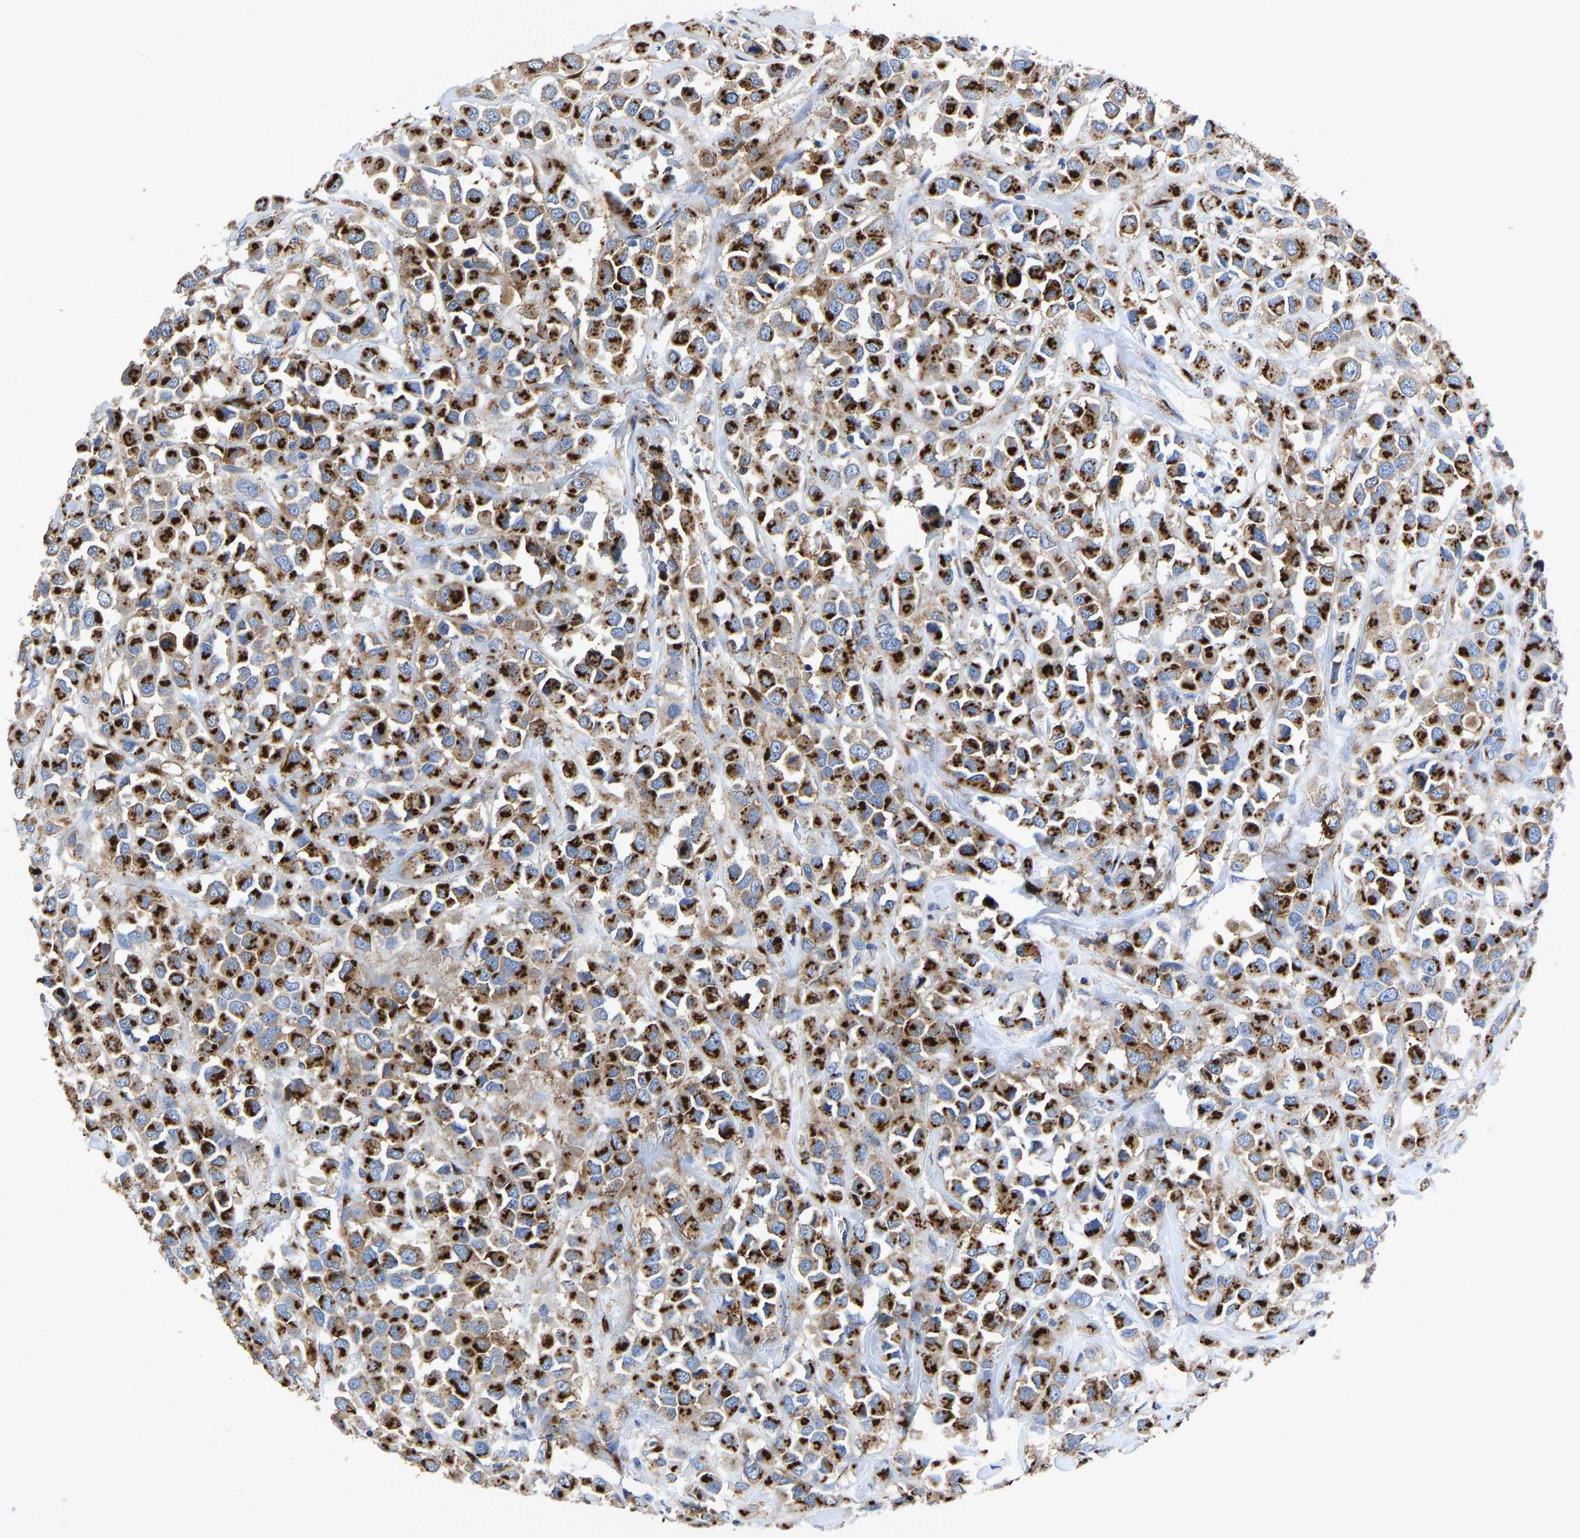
{"staining": {"intensity": "strong", "quantity": ">75%", "location": "cytoplasmic/membranous"}, "tissue": "breast cancer", "cell_type": "Tumor cells", "image_type": "cancer", "snomed": [{"axis": "morphology", "description": "Duct carcinoma"}, {"axis": "topography", "description": "Breast"}], "caption": "A high amount of strong cytoplasmic/membranous positivity is present in about >75% of tumor cells in intraductal carcinoma (breast) tissue.", "gene": "TMEM87A", "patient": {"sex": "female", "age": 61}}